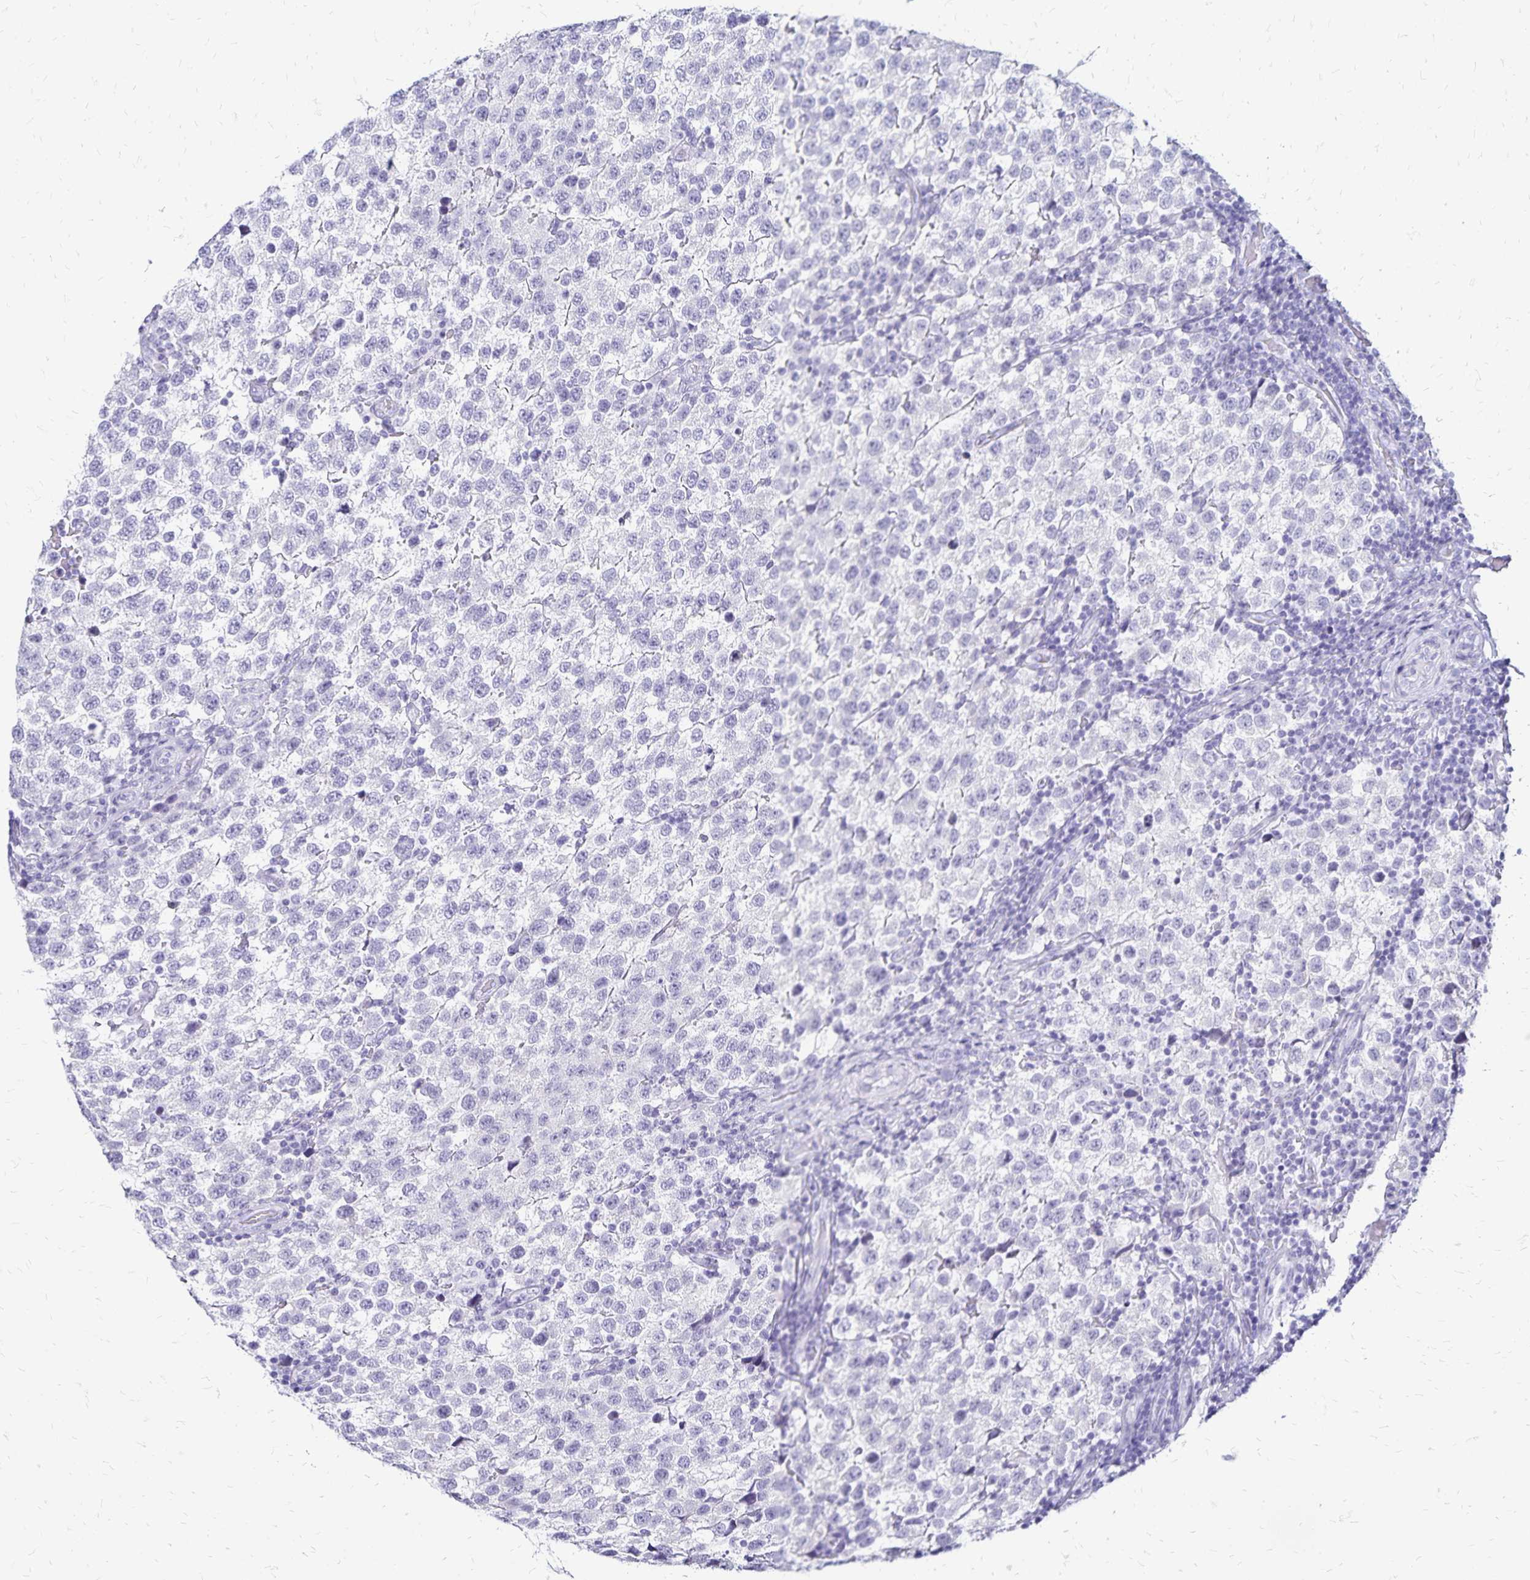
{"staining": {"intensity": "negative", "quantity": "none", "location": "none"}, "tissue": "testis cancer", "cell_type": "Tumor cells", "image_type": "cancer", "snomed": [{"axis": "morphology", "description": "Seminoma, NOS"}, {"axis": "topography", "description": "Testis"}], "caption": "This photomicrograph is of testis cancer (seminoma) stained with IHC to label a protein in brown with the nuclei are counter-stained blue. There is no staining in tumor cells. (DAB (3,3'-diaminobenzidine) immunohistochemistry (IHC) with hematoxylin counter stain).", "gene": "LIN28B", "patient": {"sex": "male", "age": 34}}